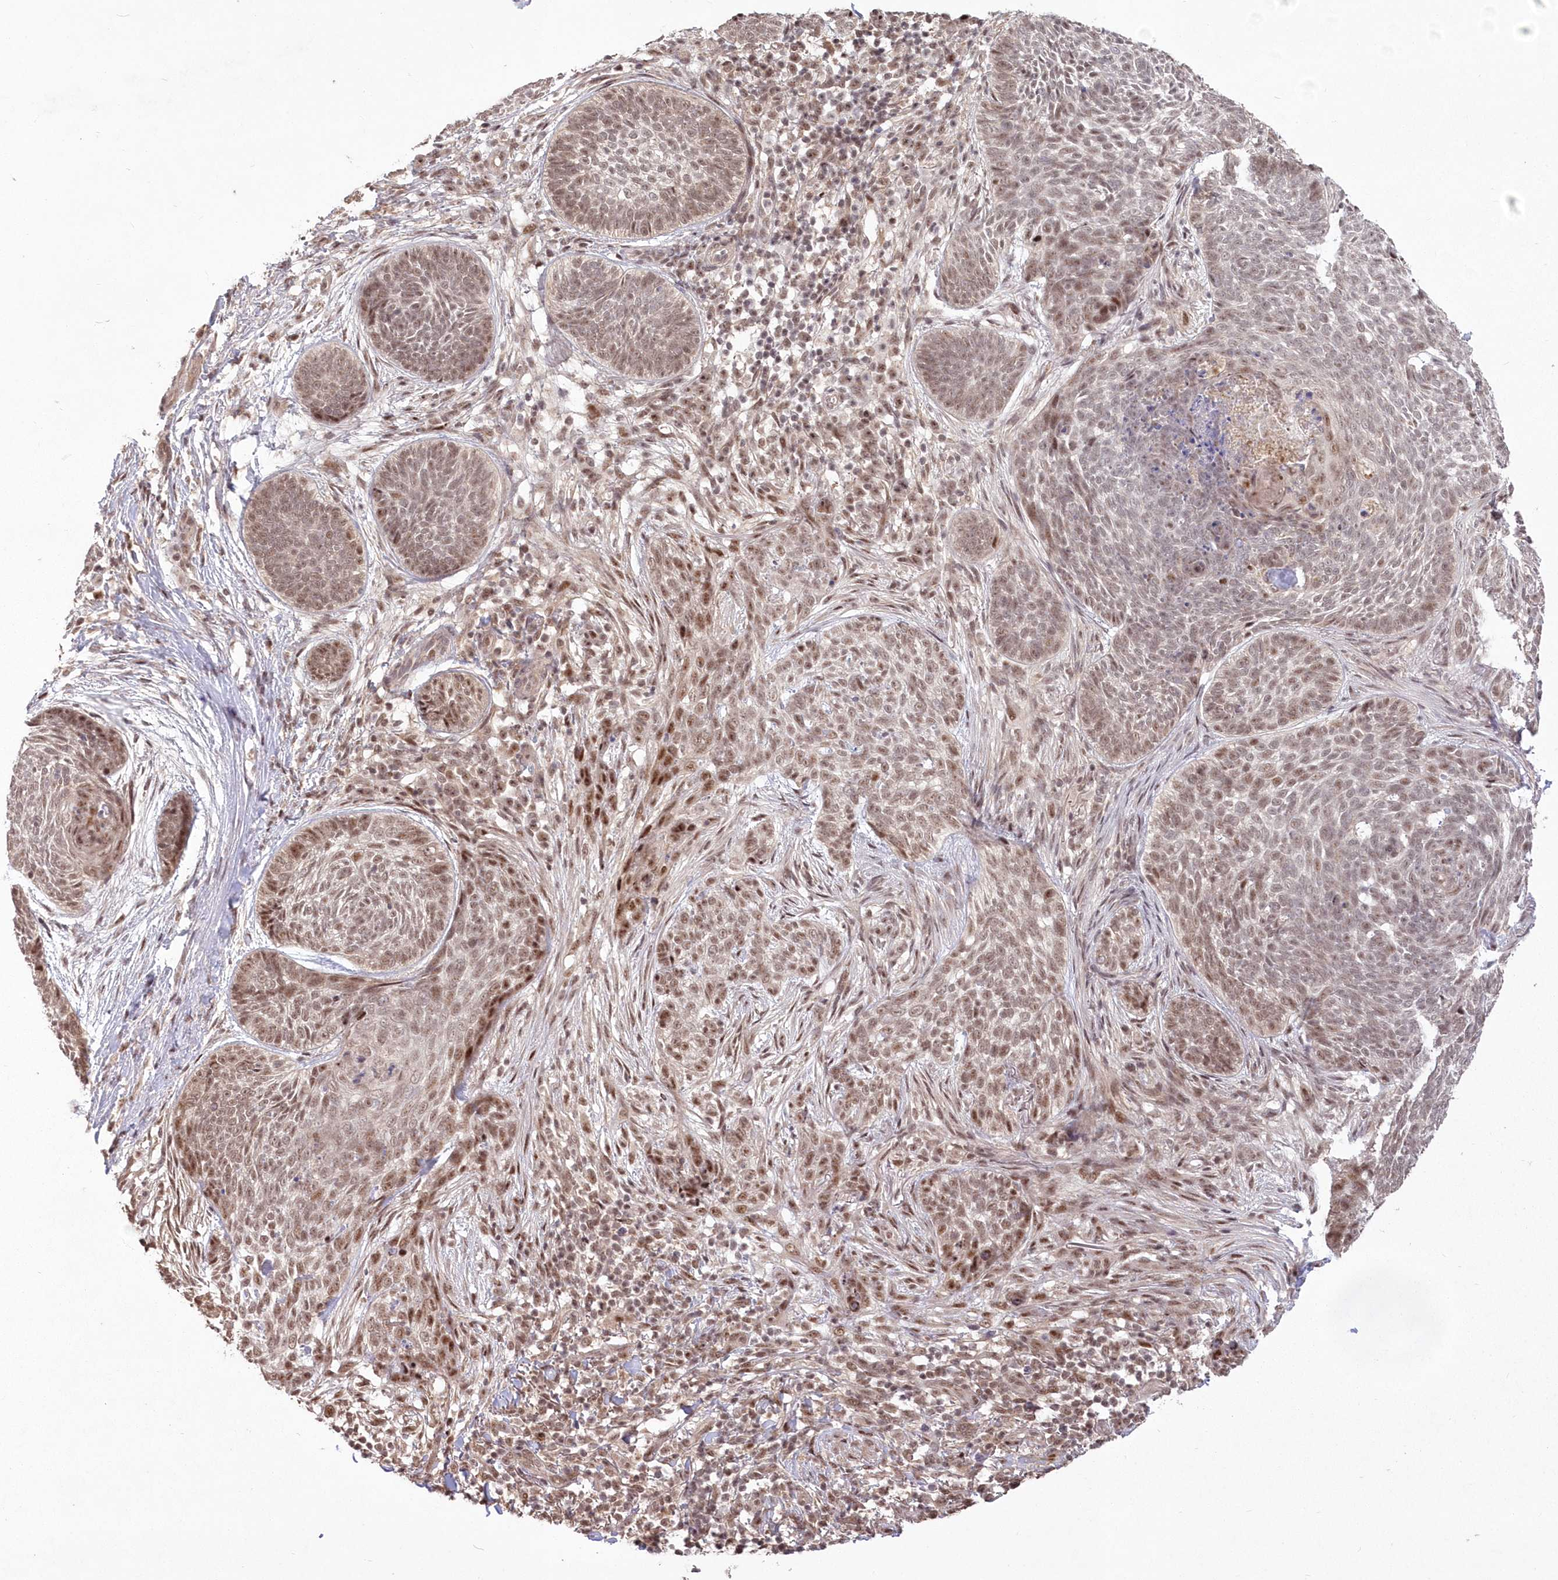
{"staining": {"intensity": "moderate", "quantity": ">75%", "location": "nuclear"}, "tissue": "skin cancer", "cell_type": "Tumor cells", "image_type": "cancer", "snomed": [{"axis": "morphology", "description": "Basal cell carcinoma"}, {"axis": "topography", "description": "Skin"}], "caption": "Protein expression analysis of human basal cell carcinoma (skin) reveals moderate nuclear expression in approximately >75% of tumor cells.", "gene": "WBP1L", "patient": {"sex": "female", "age": 64}}